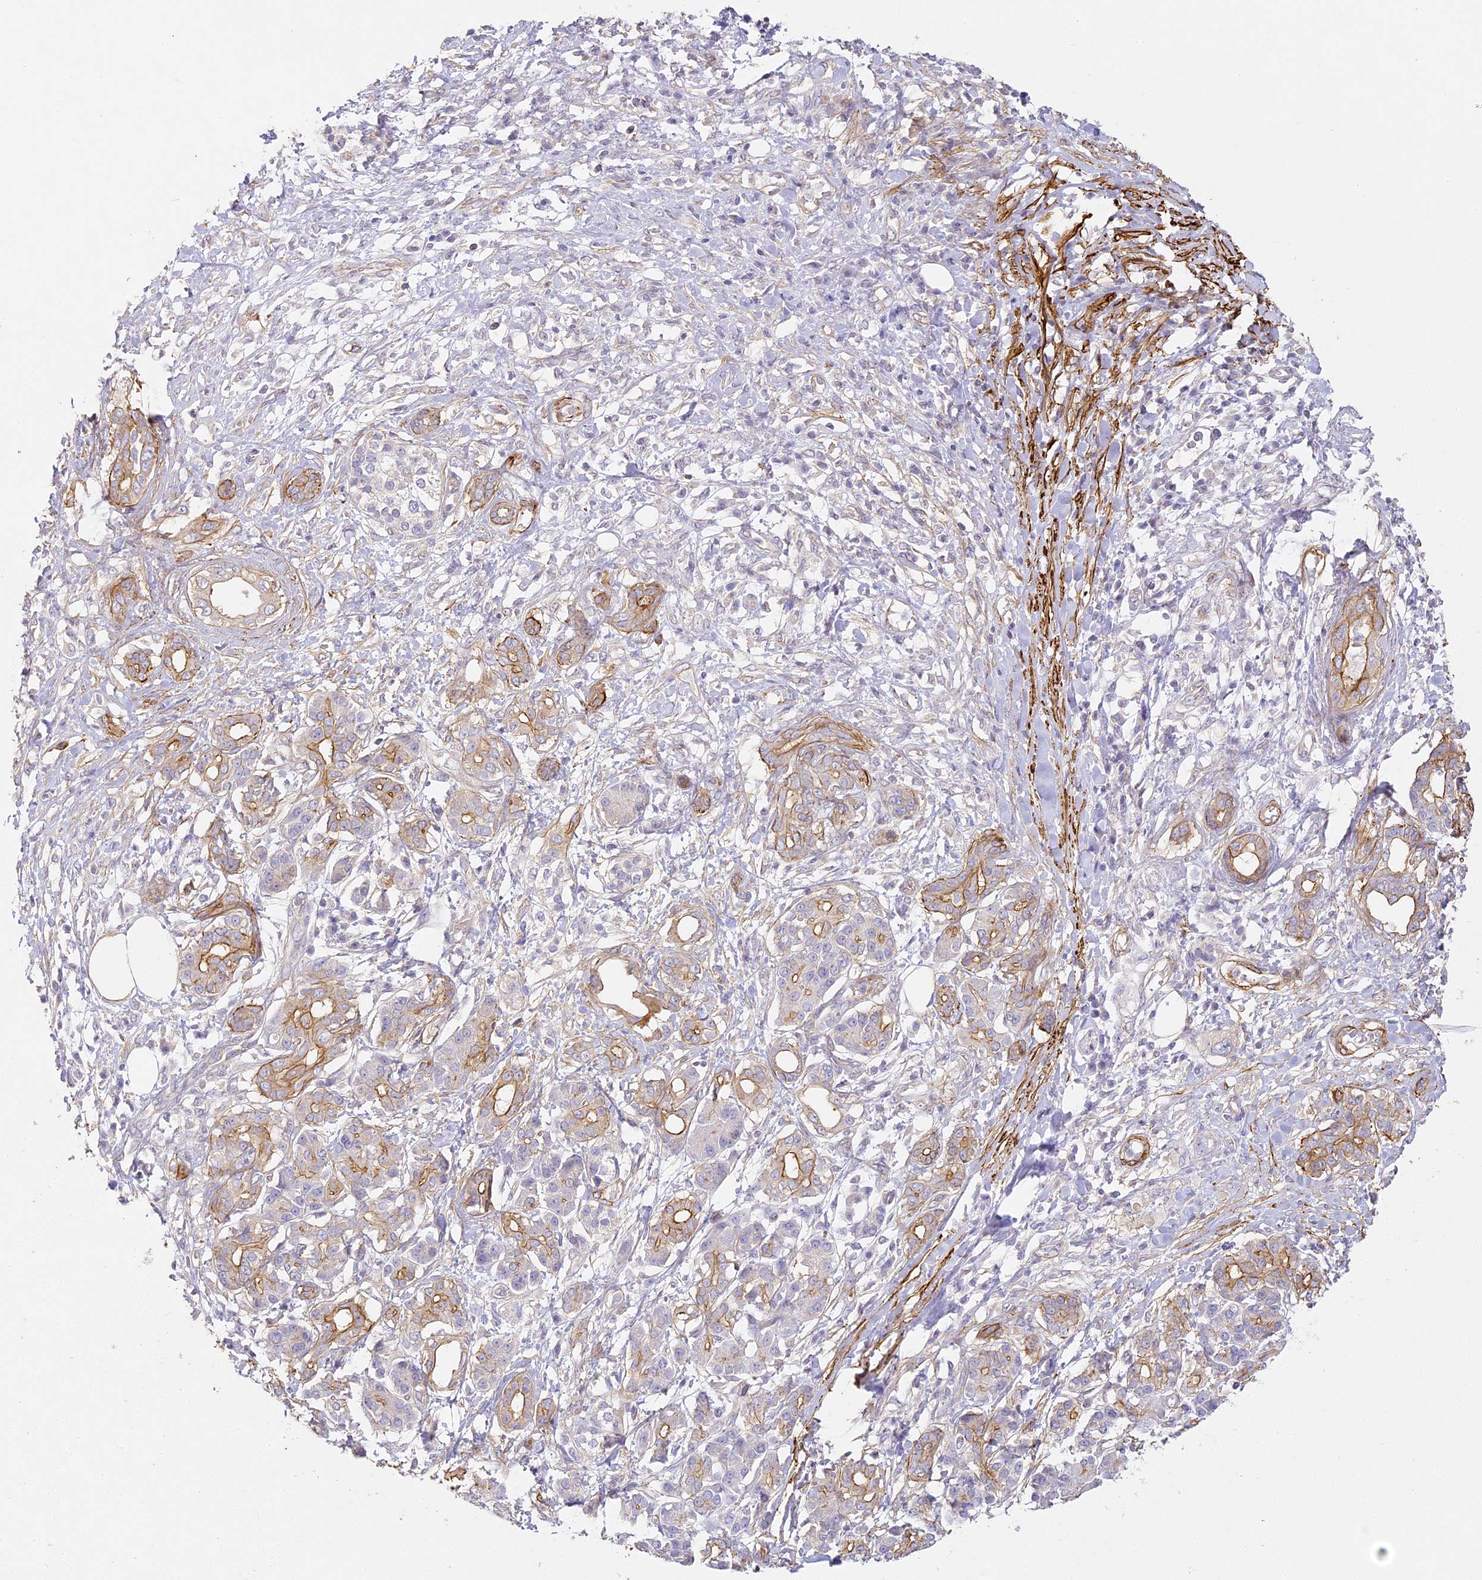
{"staining": {"intensity": "moderate", "quantity": "25%-75%", "location": "cytoplasmic/membranous"}, "tissue": "pancreatic cancer", "cell_type": "Tumor cells", "image_type": "cancer", "snomed": [{"axis": "morphology", "description": "Adenocarcinoma, NOS"}, {"axis": "topography", "description": "Pancreas"}], "caption": "Protein staining of pancreatic cancer tissue reveals moderate cytoplasmic/membranous positivity in about 25%-75% of tumor cells. (brown staining indicates protein expression, while blue staining denotes nuclei).", "gene": "MED28", "patient": {"sex": "female", "age": 56}}